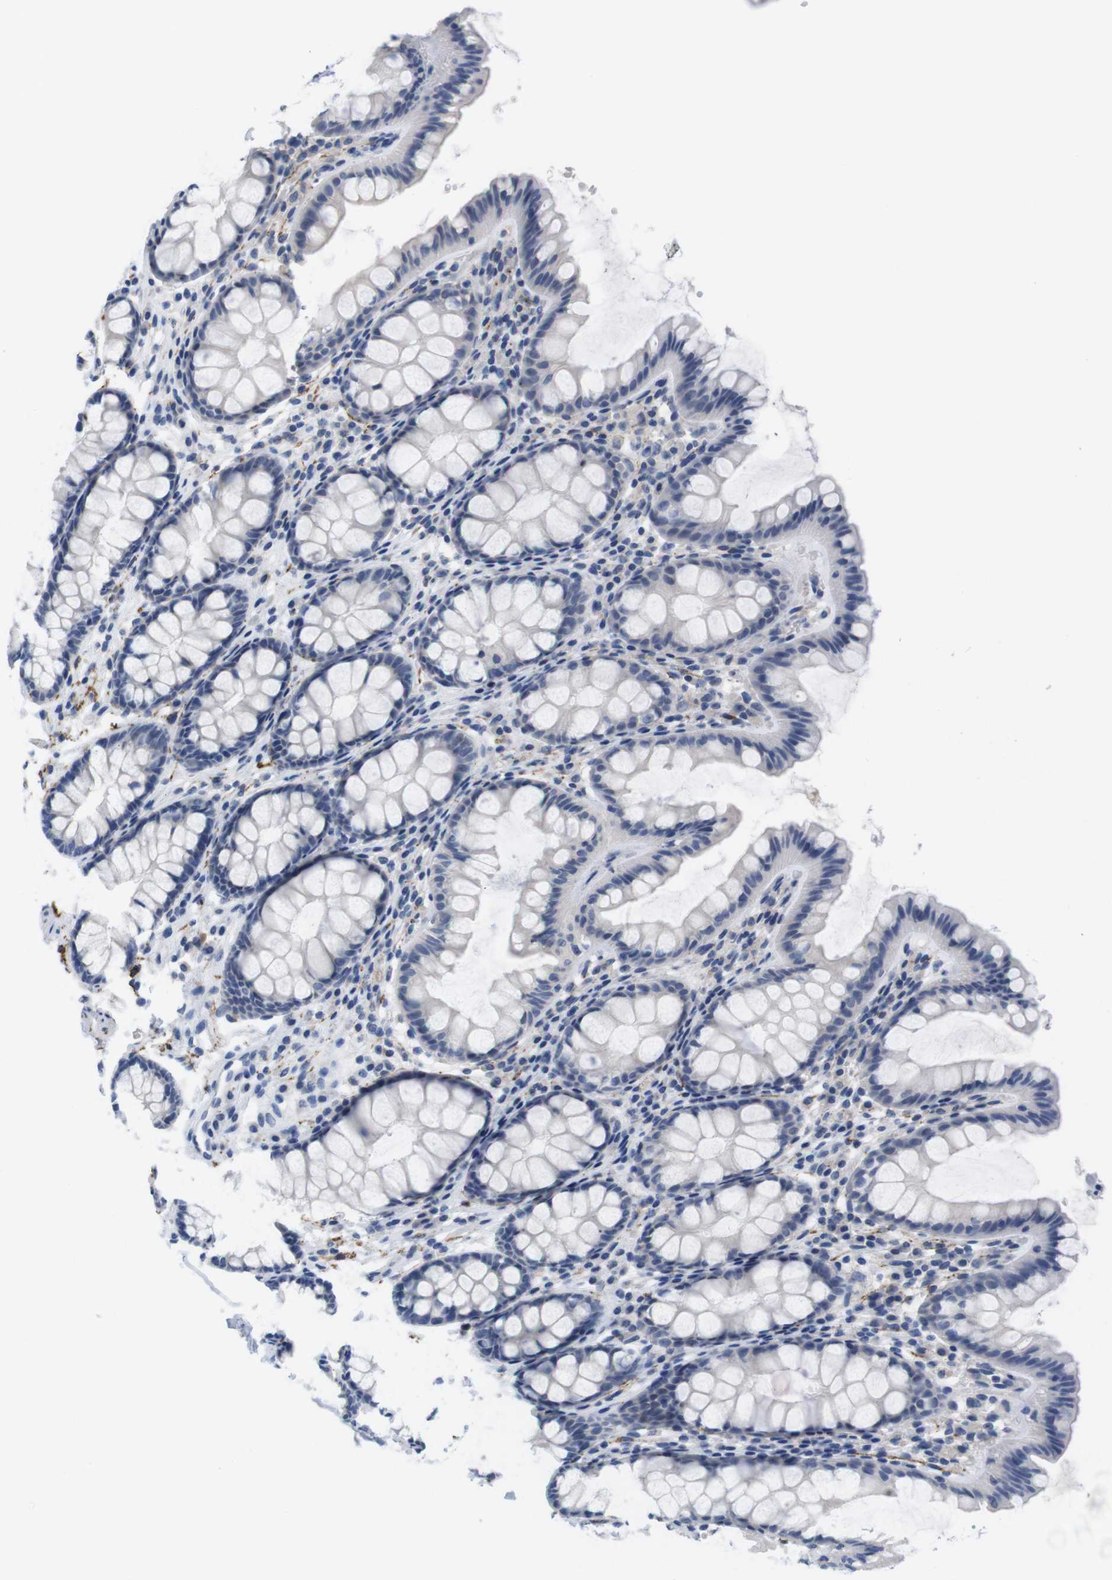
{"staining": {"intensity": "negative", "quantity": "none", "location": "none"}, "tissue": "colon", "cell_type": "Endothelial cells", "image_type": "normal", "snomed": [{"axis": "morphology", "description": "Normal tissue, NOS"}, {"axis": "topography", "description": "Colon"}], "caption": "DAB (3,3'-diaminobenzidine) immunohistochemical staining of normal human colon shows no significant staining in endothelial cells.", "gene": "MAP6", "patient": {"sex": "female", "age": 55}}